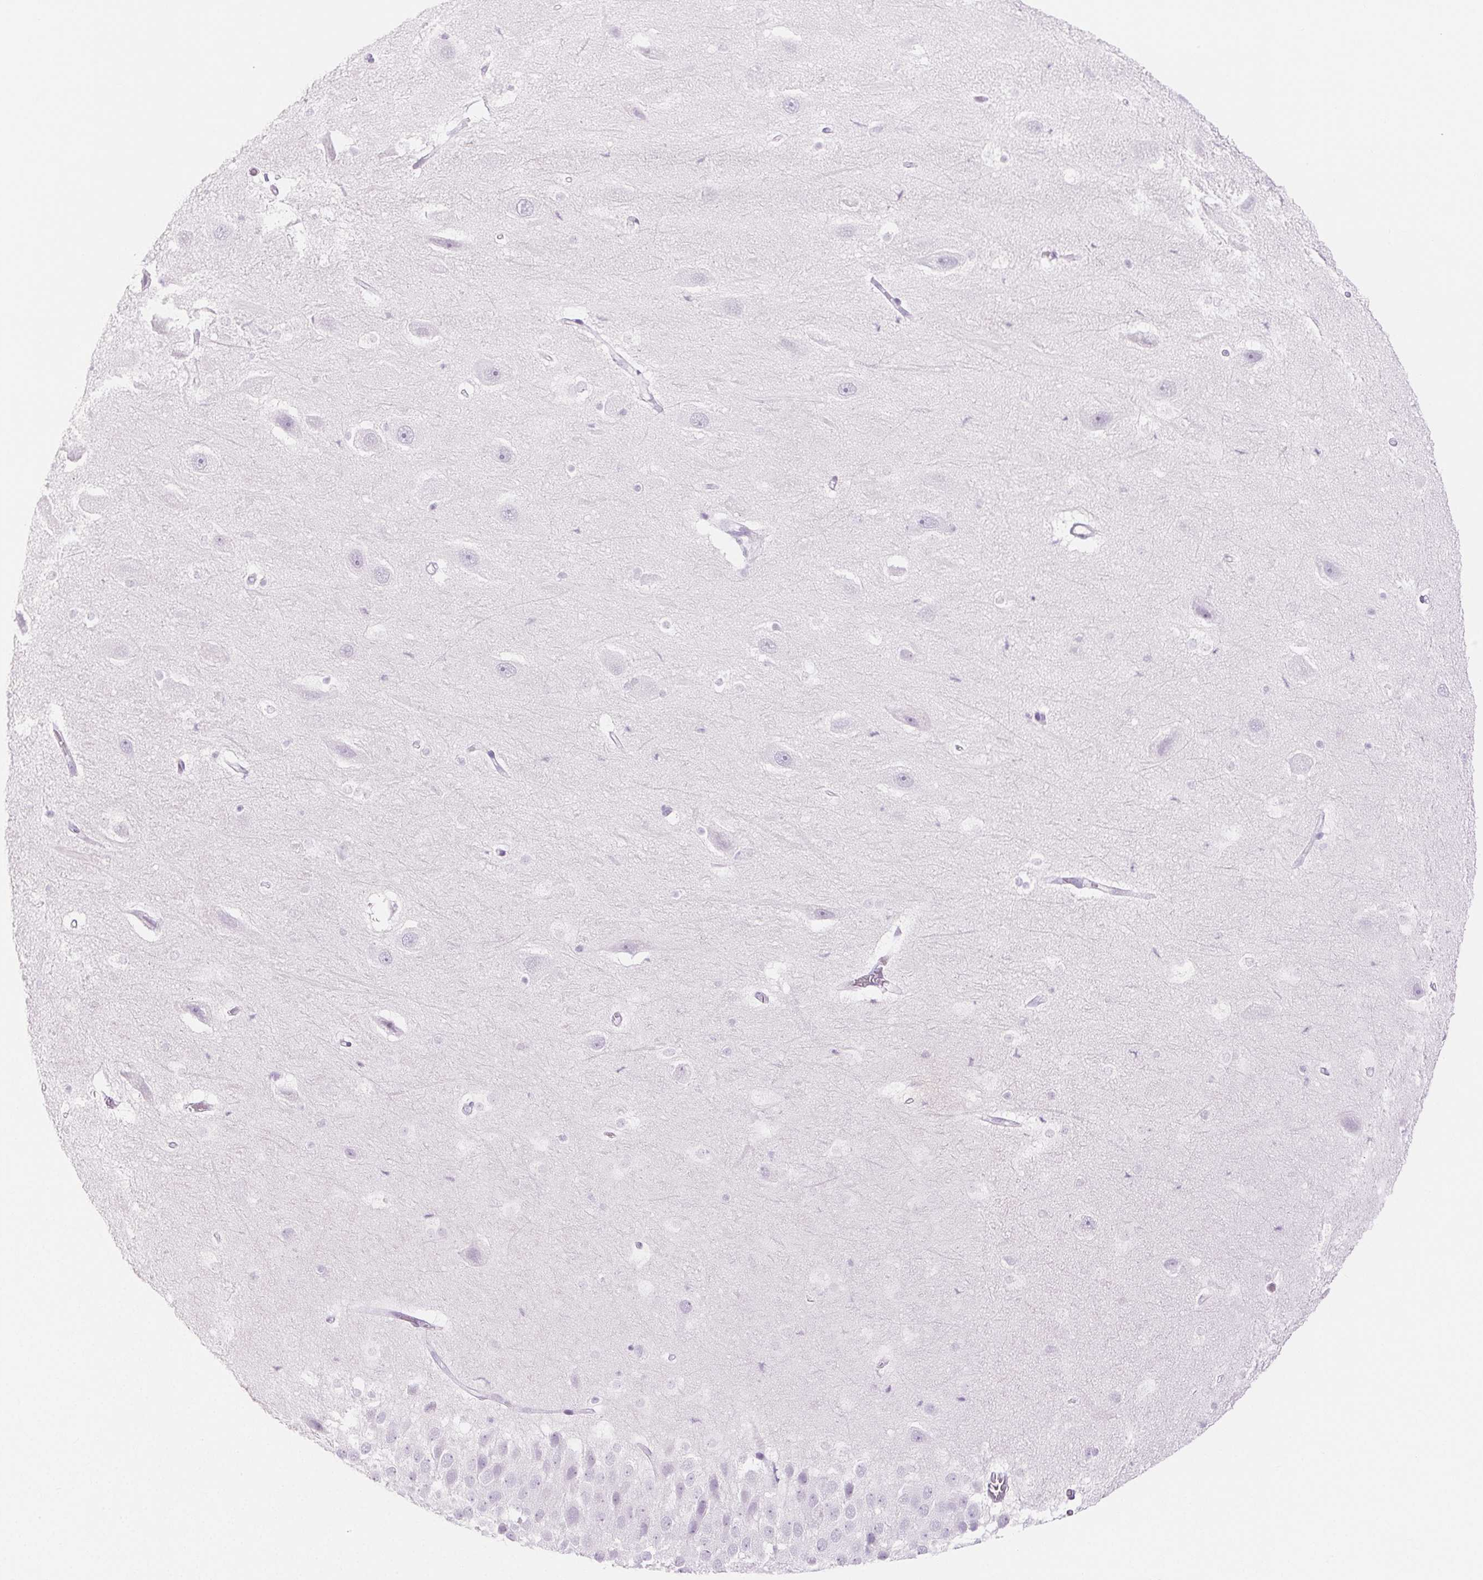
{"staining": {"intensity": "negative", "quantity": "none", "location": "none"}, "tissue": "hippocampus", "cell_type": "Glial cells", "image_type": "normal", "snomed": [{"axis": "morphology", "description": "Normal tissue, NOS"}, {"axis": "topography", "description": "Hippocampus"}], "caption": "Glial cells are negative for brown protein staining in unremarkable hippocampus.", "gene": "SPRR3", "patient": {"sex": "male", "age": 26}}